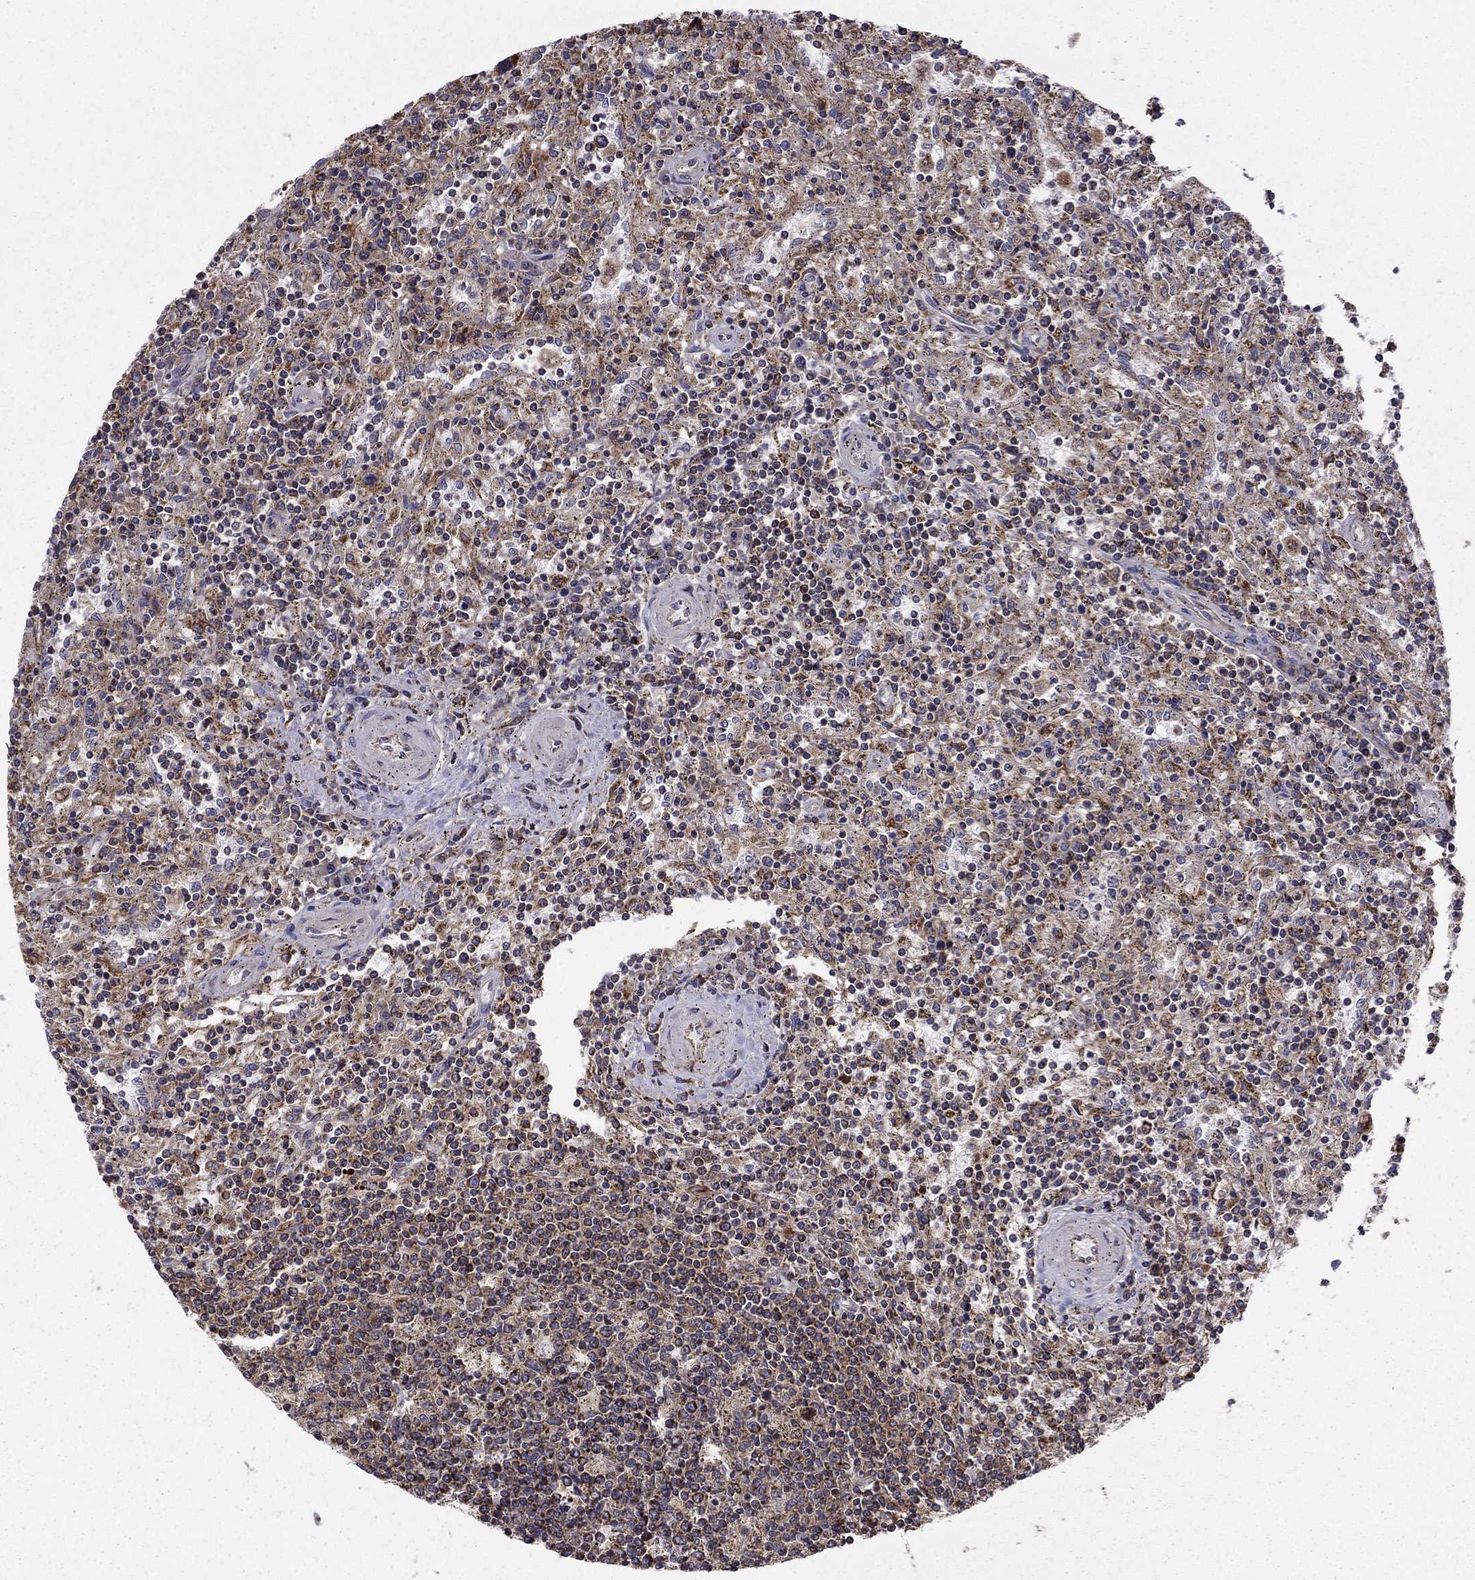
{"staining": {"intensity": "moderate", "quantity": "<25%", "location": "cytoplasmic/membranous"}, "tissue": "lymphoma", "cell_type": "Tumor cells", "image_type": "cancer", "snomed": [{"axis": "morphology", "description": "Malignant lymphoma, non-Hodgkin's type, Low grade"}, {"axis": "topography", "description": "Spleen"}], "caption": "Malignant lymphoma, non-Hodgkin's type (low-grade) stained with a protein marker shows moderate staining in tumor cells.", "gene": "ALG6", "patient": {"sex": "male", "age": 62}}